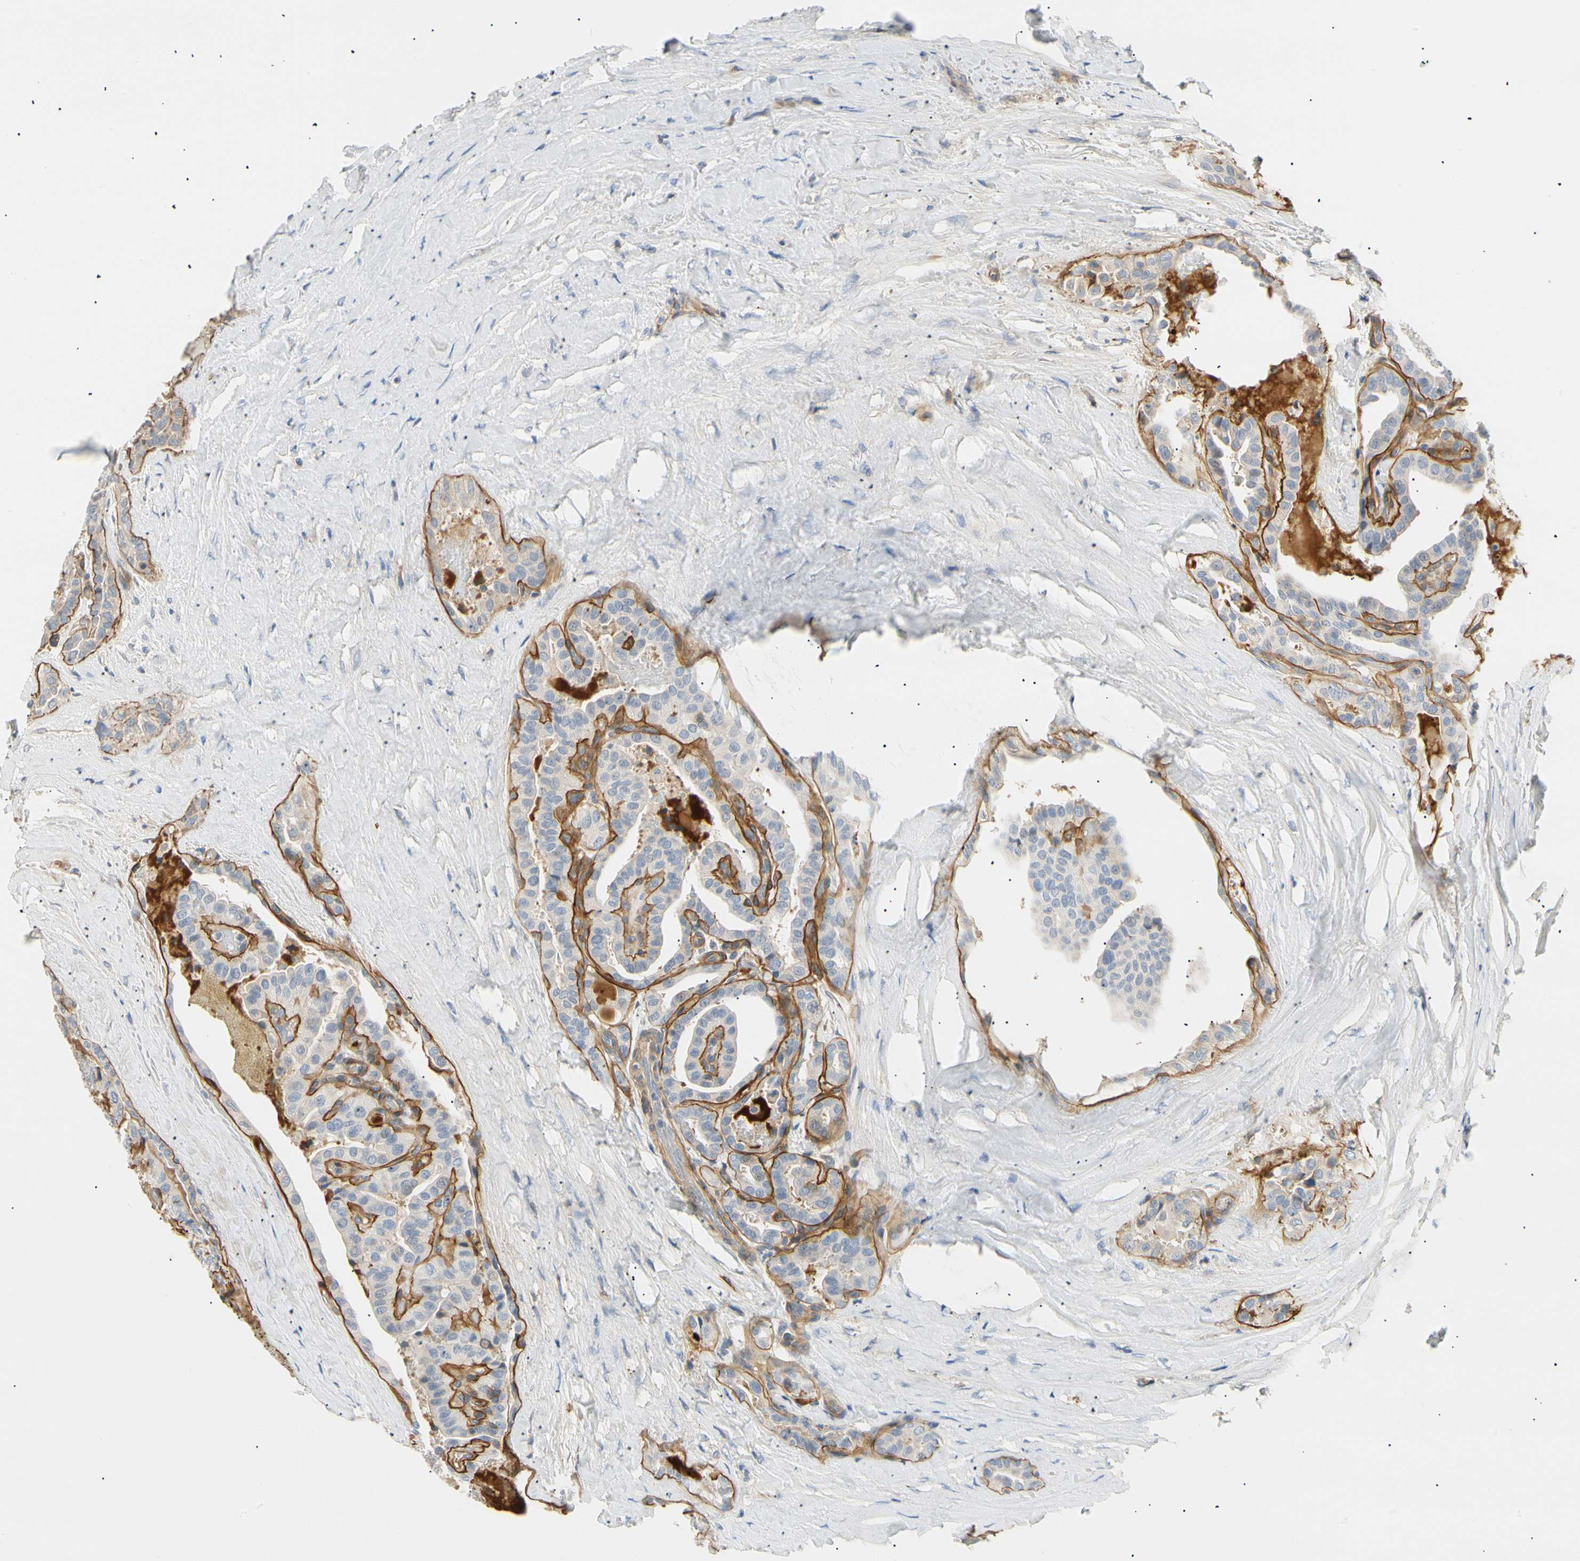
{"staining": {"intensity": "negative", "quantity": "none", "location": "none"}, "tissue": "thyroid cancer", "cell_type": "Tumor cells", "image_type": "cancer", "snomed": [{"axis": "morphology", "description": "Papillary adenocarcinoma, NOS"}, {"axis": "topography", "description": "Thyroid gland"}], "caption": "Papillary adenocarcinoma (thyroid) stained for a protein using immunohistochemistry reveals no positivity tumor cells.", "gene": "TNFRSF18", "patient": {"sex": "male", "age": 77}}